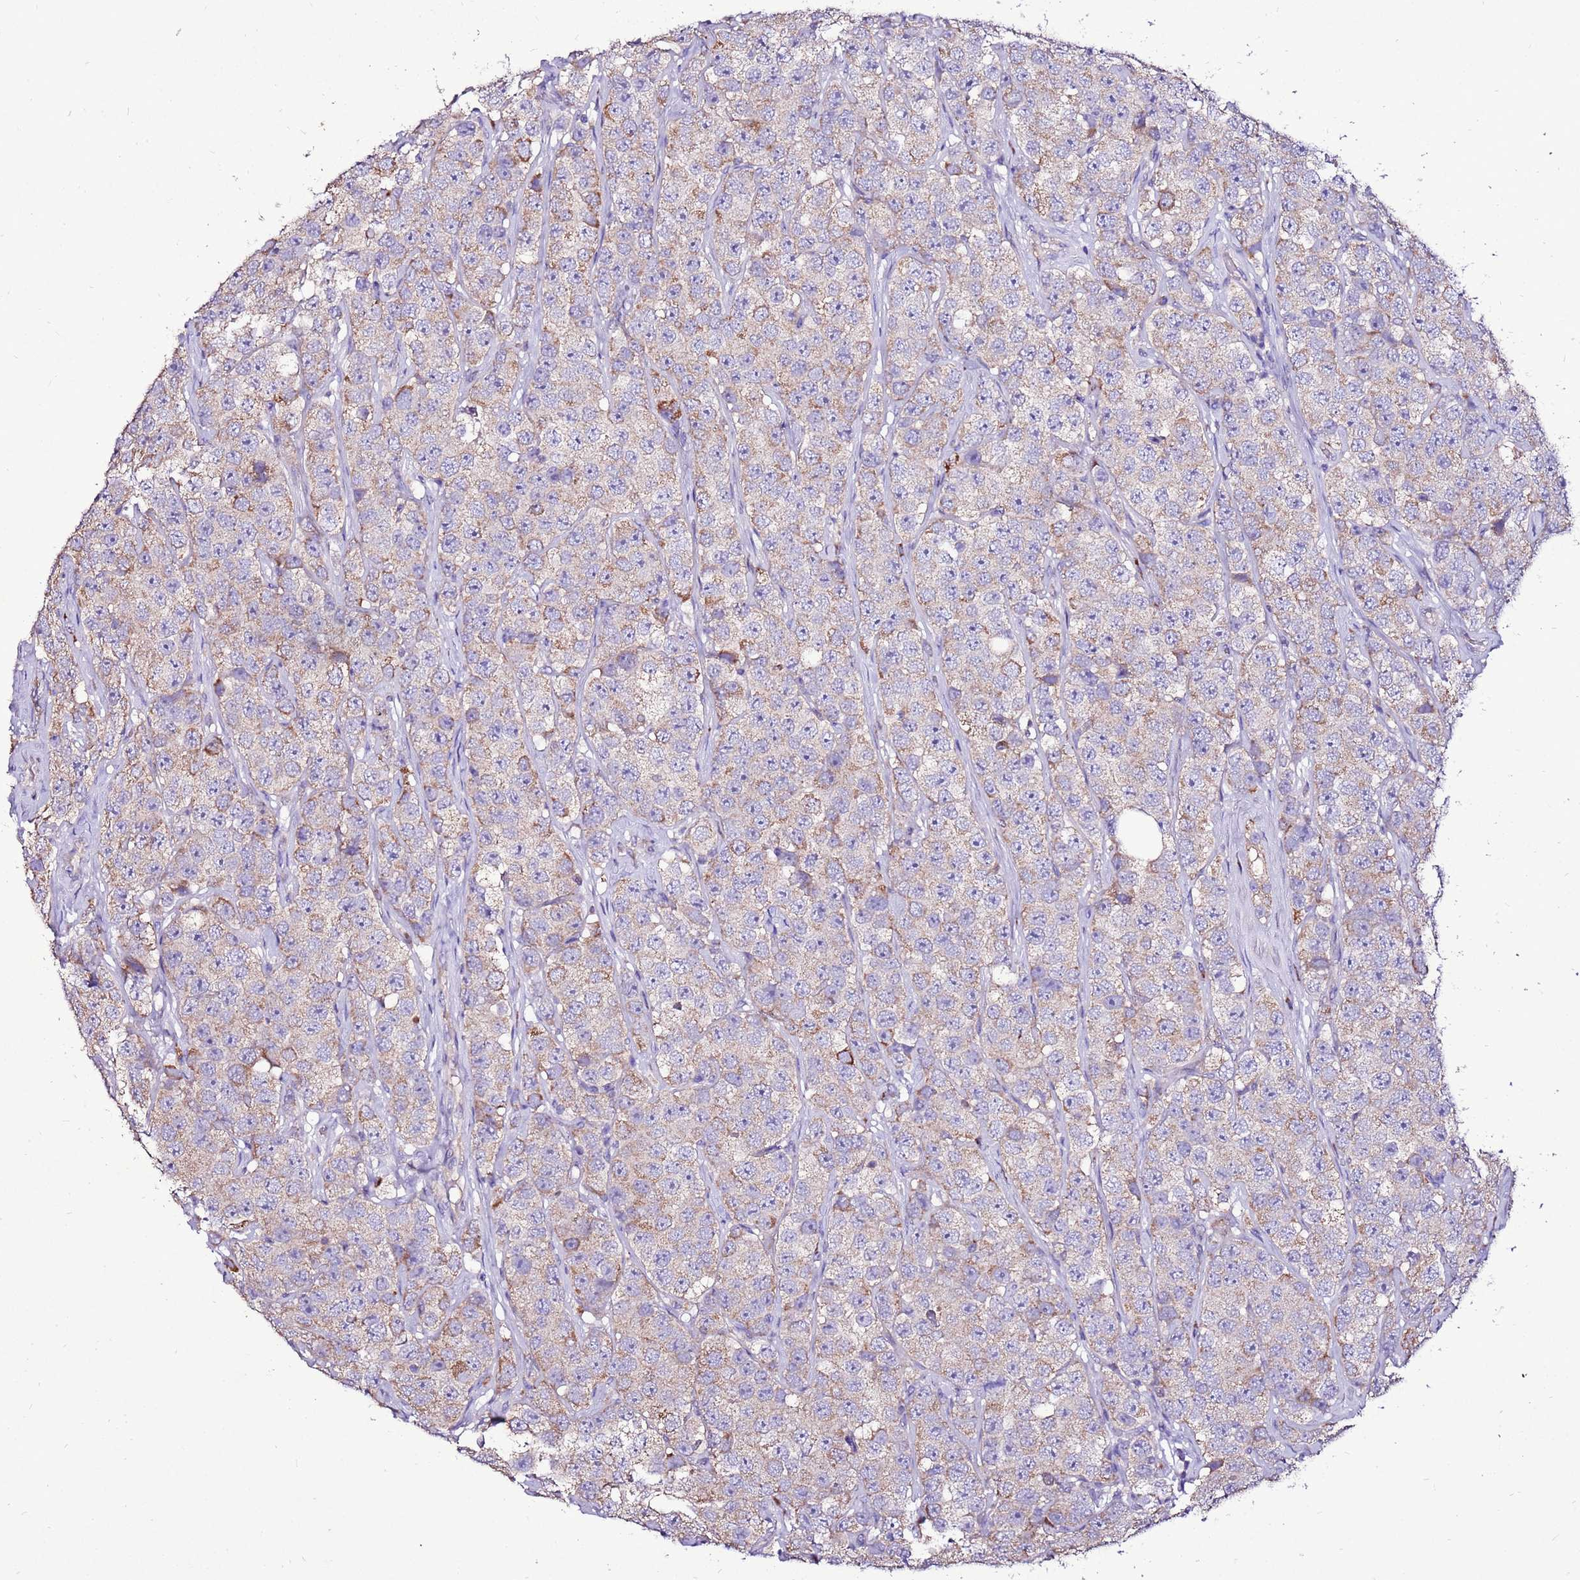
{"staining": {"intensity": "weak", "quantity": ">75%", "location": "cytoplasmic/membranous"}, "tissue": "testis cancer", "cell_type": "Tumor cells", "image_type": "cancer", "snomed": [{"axis": "morphology", "description": "Seminoma, NOS"}, {"axis": "topography", "description": "Testis"}], "caption": "Protein staining of seminoma (testis) tissue shows weak cytoplasmic/membranous staining in about >75% of tumor cells. (DAB IHC with brightfield microscopy, high magnification).", "gene": "TMEM106C", "patient": {"sex": "male", "age": 28}}